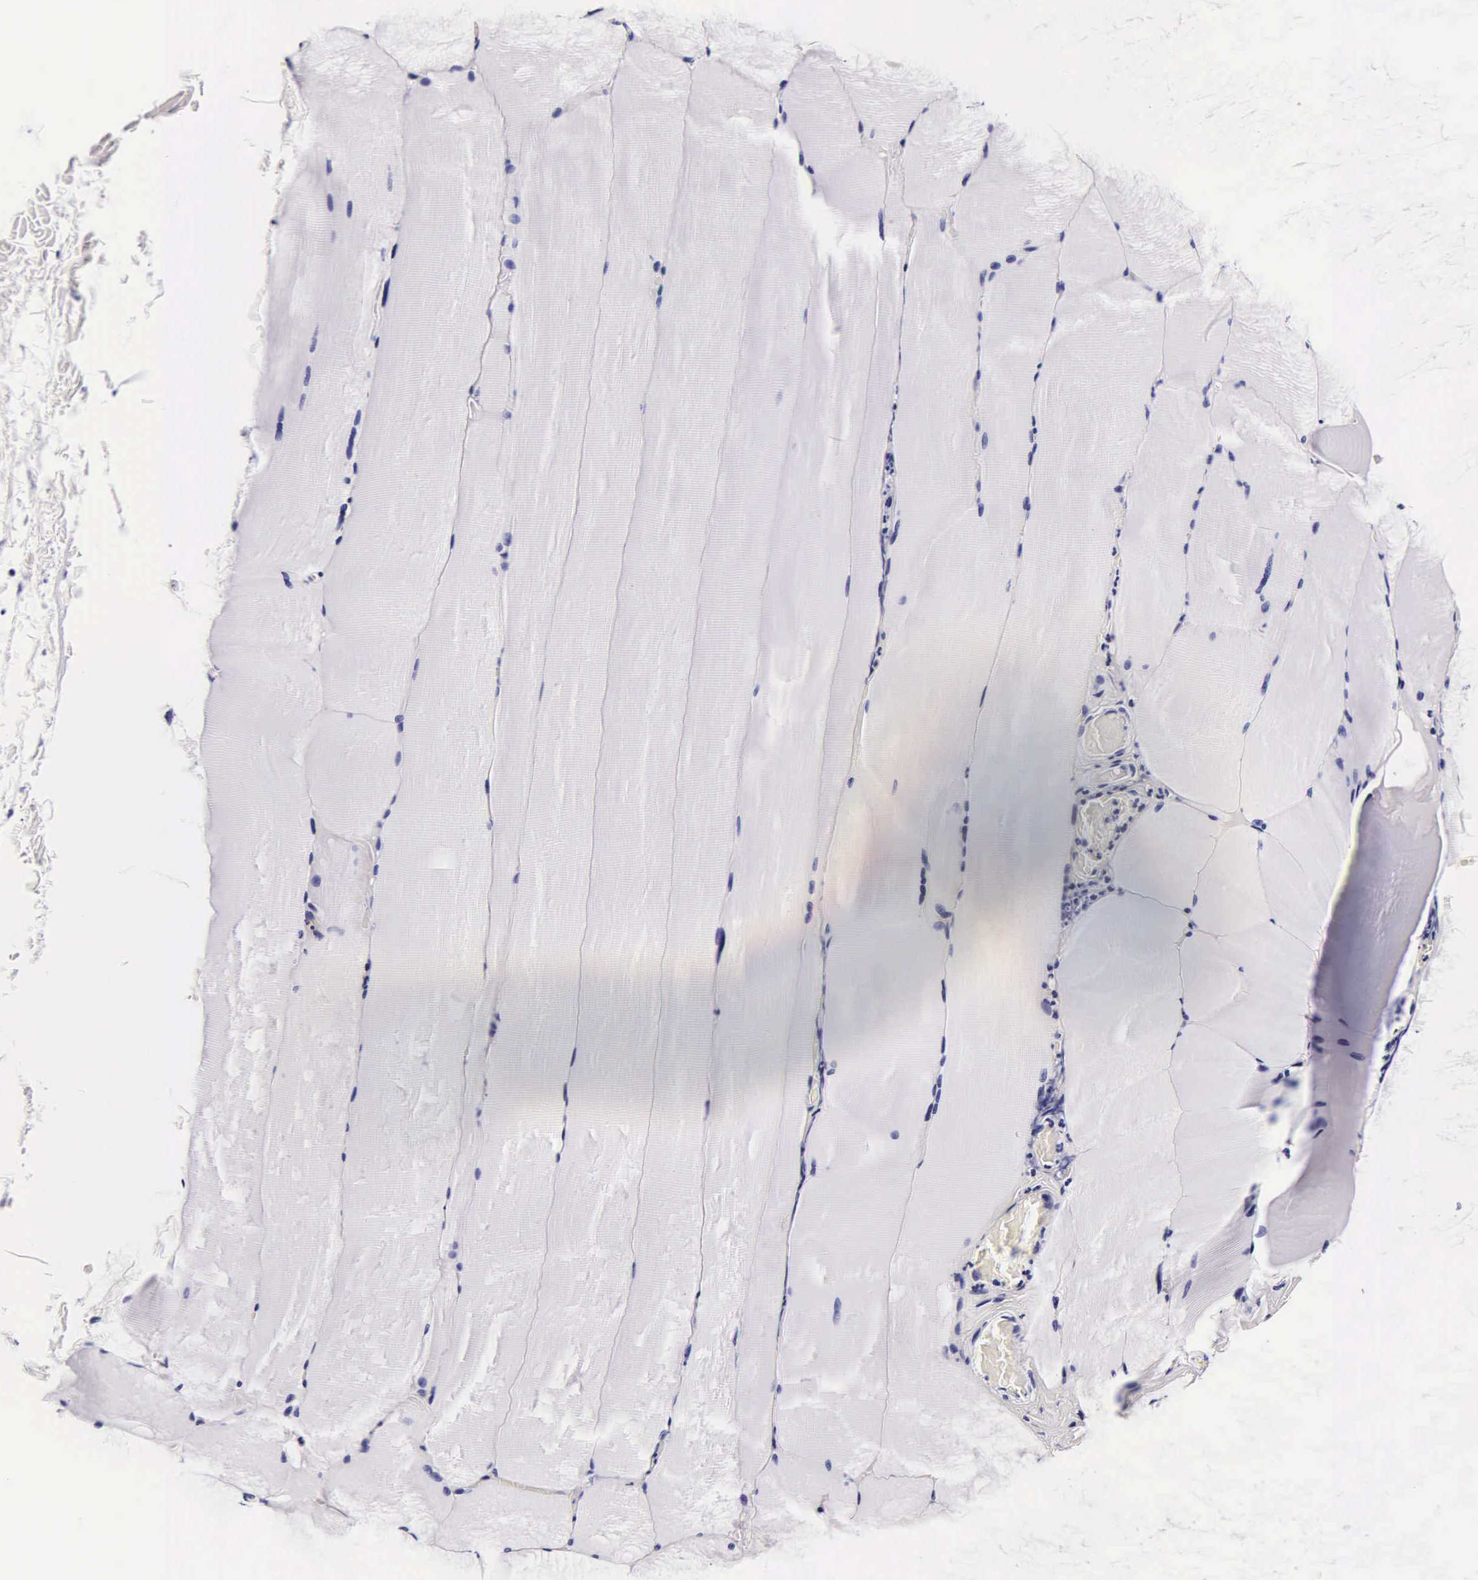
{"staining": {"intensity": "negative", "quantity": "none", "location": "none"}, "tissue": "skeletal muscle", "cell_type": "Myocytes", "image_type": "normal", "snomed": [{"axis": "morphology", "description": "Normal tissue, NOS"}, {"axis": "topography", "description": "Skeletal muscle"}], "caption": "Immunohistochemistry histopathology image of unremarkable skeletal muscle stained for a protein (brown), which shows no expression in myocytes. (Immunohistochemistry, brightfield microscopy, high magnification).", "gene": "DGCR2", "patient": {"sex": "male", "age": 71}}